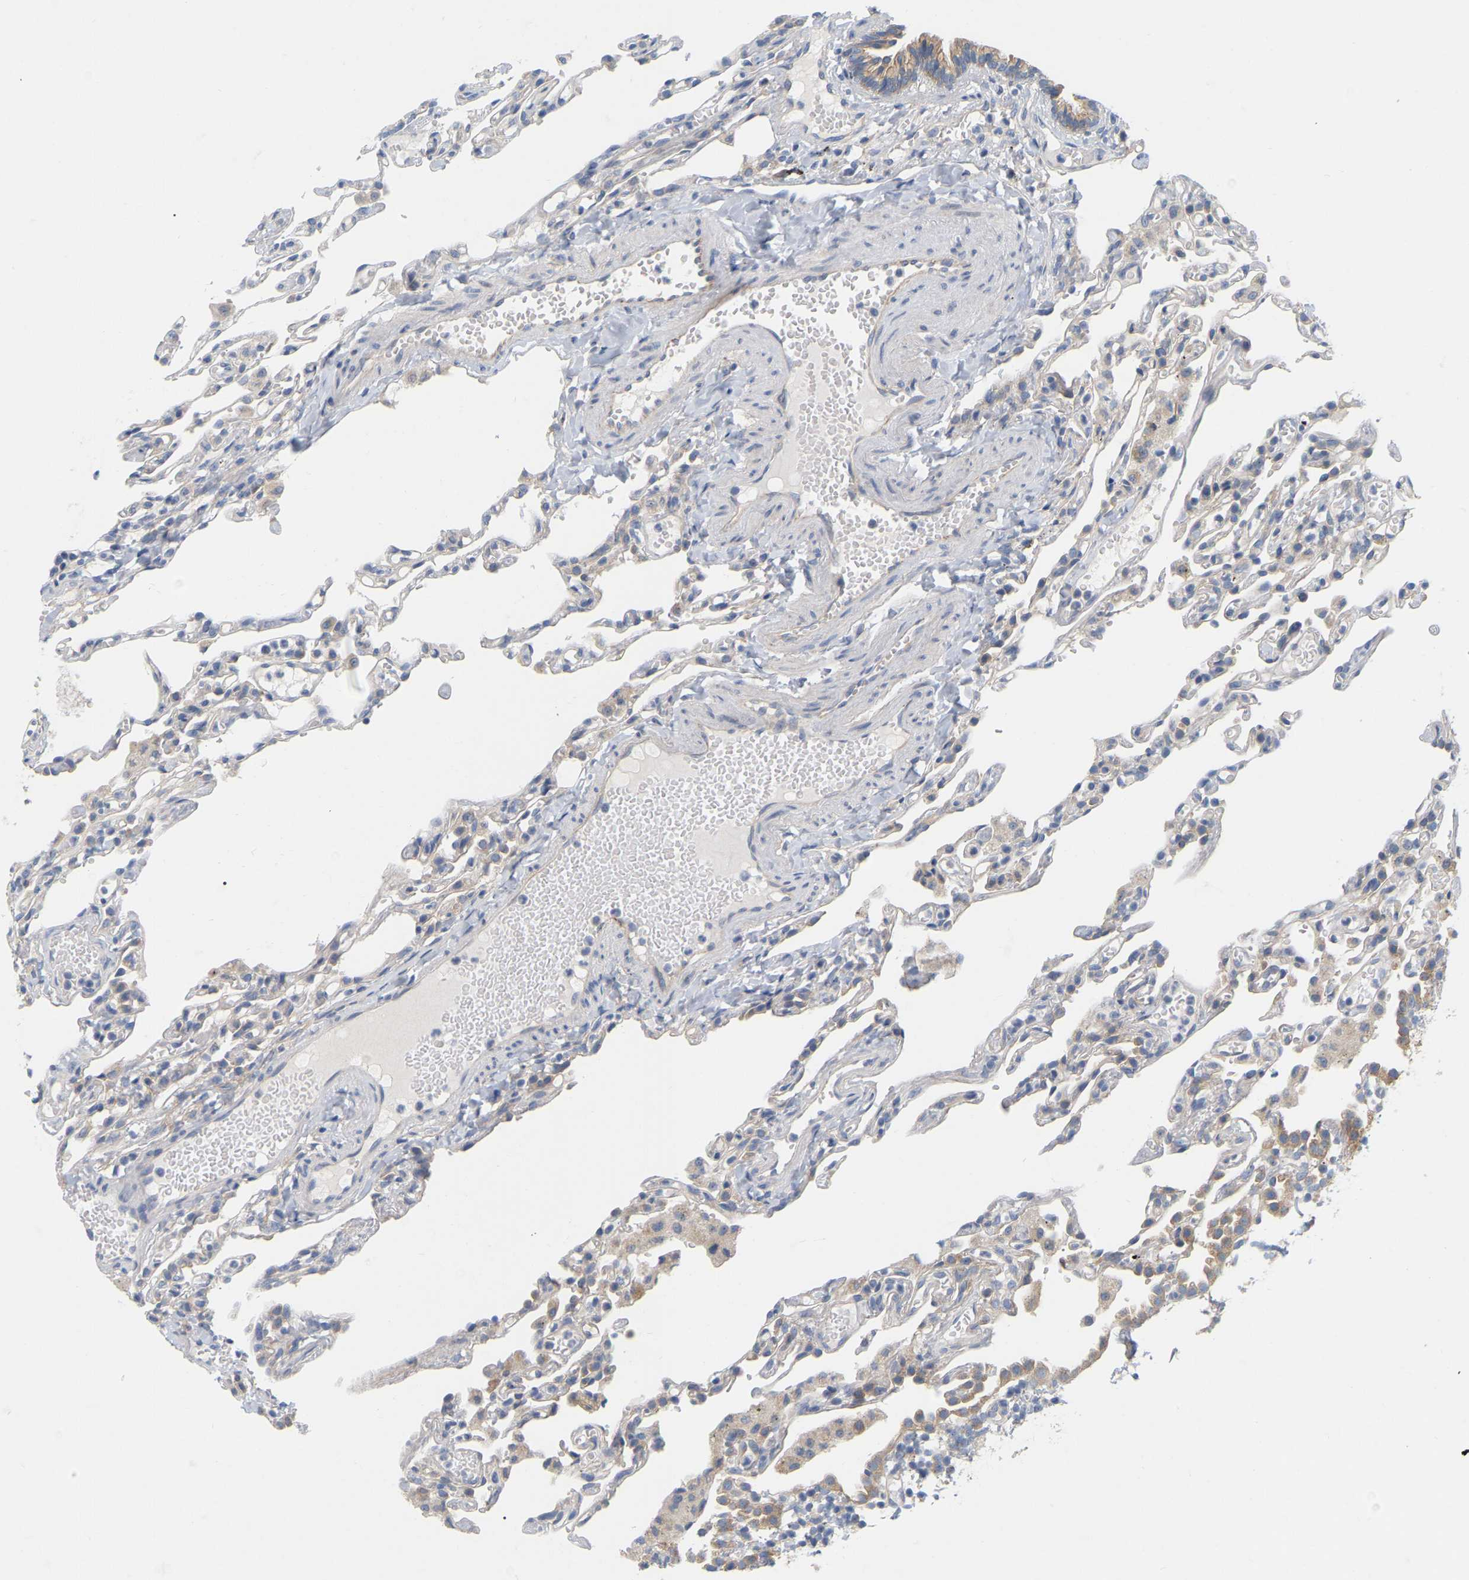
{"staining": {"intensity": "negative", "quantity": "none", "location": "none"}, "tissue": "lung", "cell_type": "Alveolar cells", "image_type": "normal", "snomed": [{"axis": "morphology", "description": "Normal tissue, NOS"}, {"axis": "topography", "description": "Lung"}], "caption": "A micrograph of human lung is negative for staining in alveolar cells. Brightfield microscopy of IHC stained with DAB (3,3'-diaminobenzidine) (brown) and hematoxylin (blue), captured at high magnification.", "gene": "MINDY4", "patient": {"sex": "male", "age": 21}}